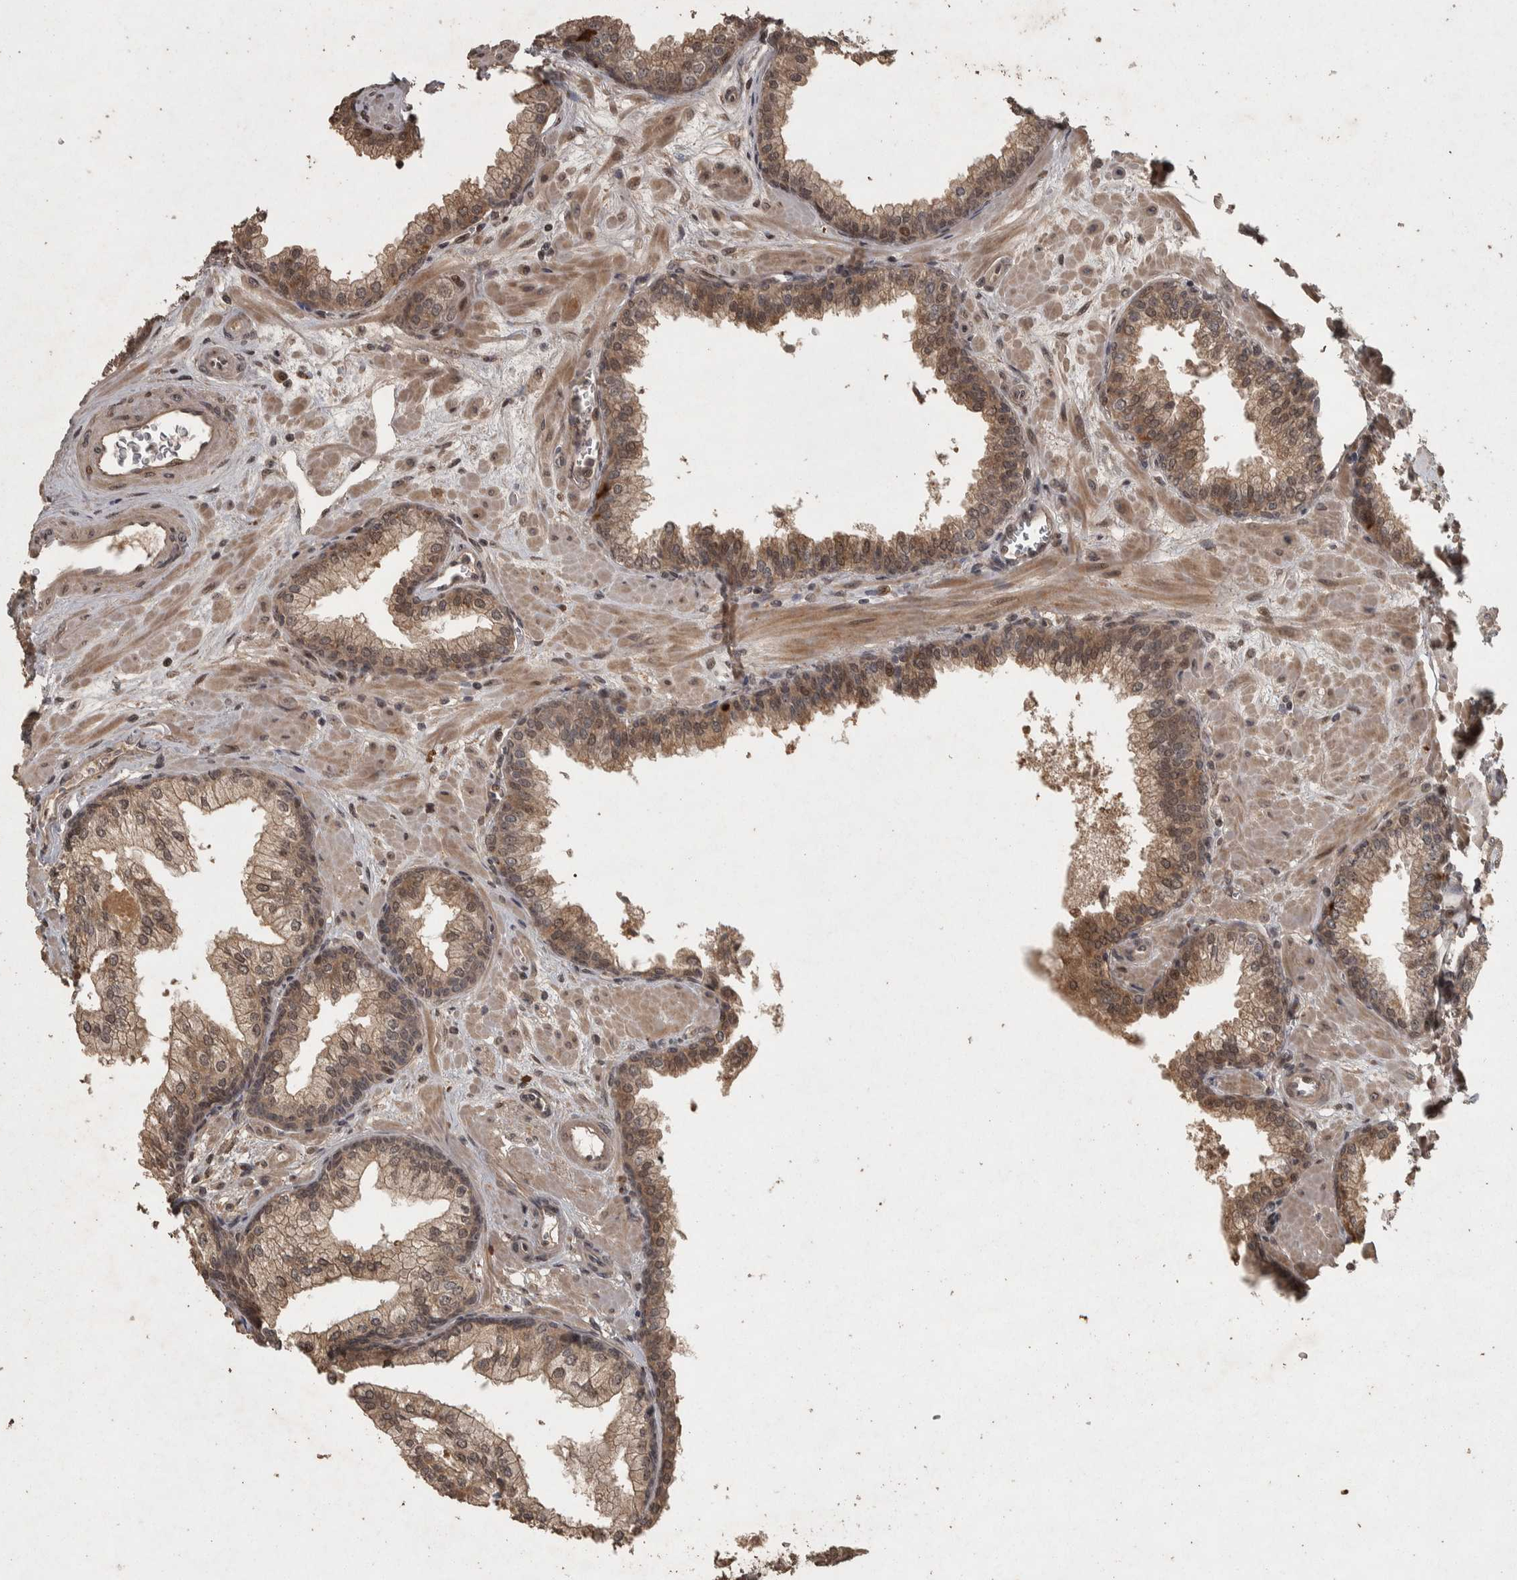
{"staining": {"intensity": "moderate", "quantity": ">75%", "location": "cytoplasmic/membranous,nuclear"}, "tissue": "prostate", "cell_type": "Glandular cells", "image_type": "normal", "snomed": [{"axis": "morphology", "description": "Normal tissue, NOS"}, {"axis": "morphology", "description": "Urothelial carcinoma, Low grade"}, {"axis": "topography", "description": "Urinary bladder"}, {"axis": "topography", "description": "Prostate"}], "caption": "Immunohistochemical staining of unremarkable human prostate displays moderate cytoplasmic/membranous,nuclear protein positivity in approximately >75% of glandular cells.", "gene": "ACO1", "patient": {"sex": "male", "age": 60}}